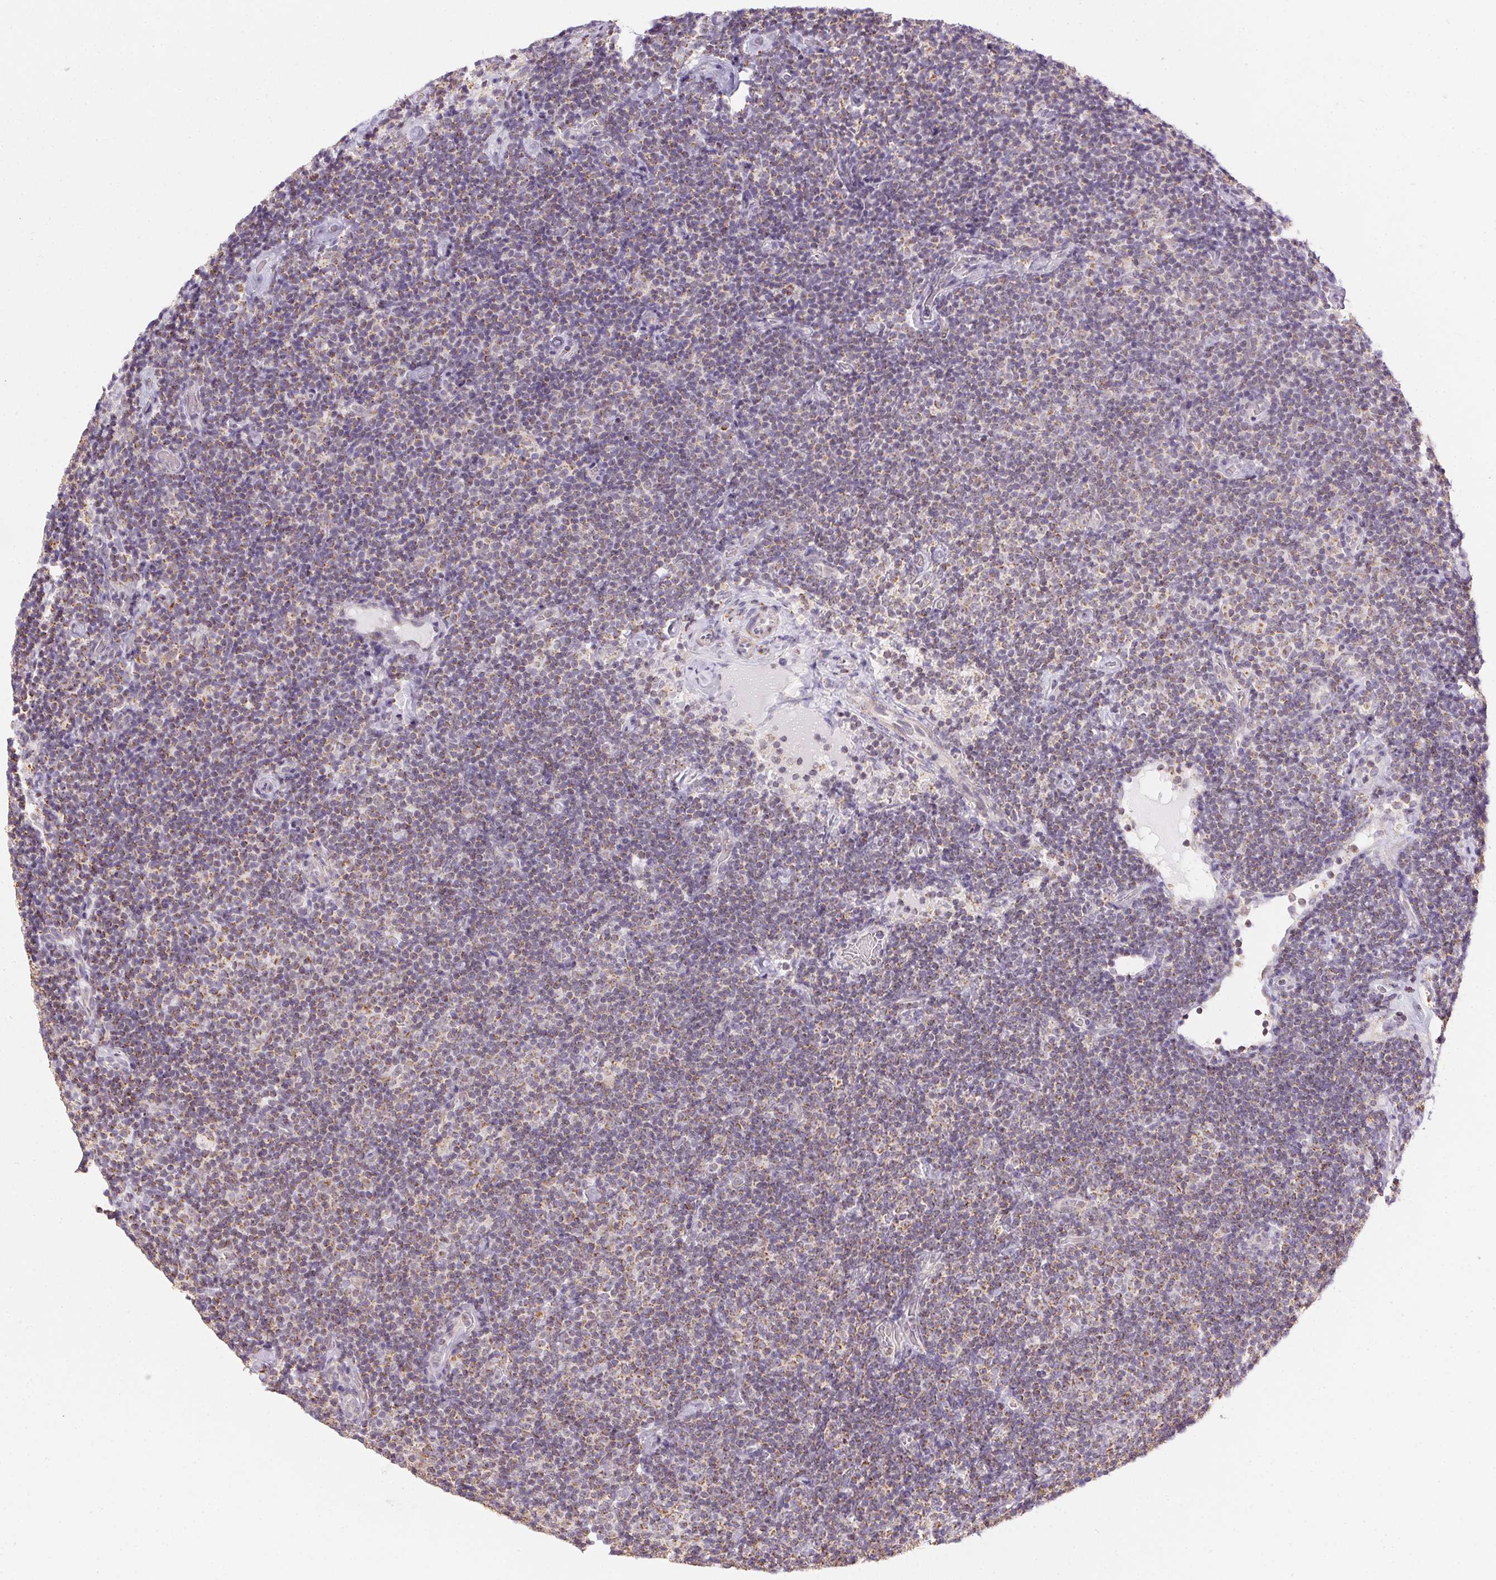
{"staining": {"intensity": "moderate", "quantity": "25%-75%", "location": "cytoplasmic/membranous"}, "tissue": "lymphoma", "cell_type": "Tumor cells", "image_type": "cancer", "snomed": [{"axis": "morphology", "description": "Malignant lymphoma, non-Hodgkin's type, Low grade"}, {"axis": "topography", "description": "Lymph node"}], "caption": "This histopathology image displays immunohistochemistry (IHC) staining of human lymphoma, with medium moderate cytoplasmic/membranous positivity in about 25%-75% of tumor cells.", "gene": "MAPK11", "patient": {"sex": "male", "age": 81}}